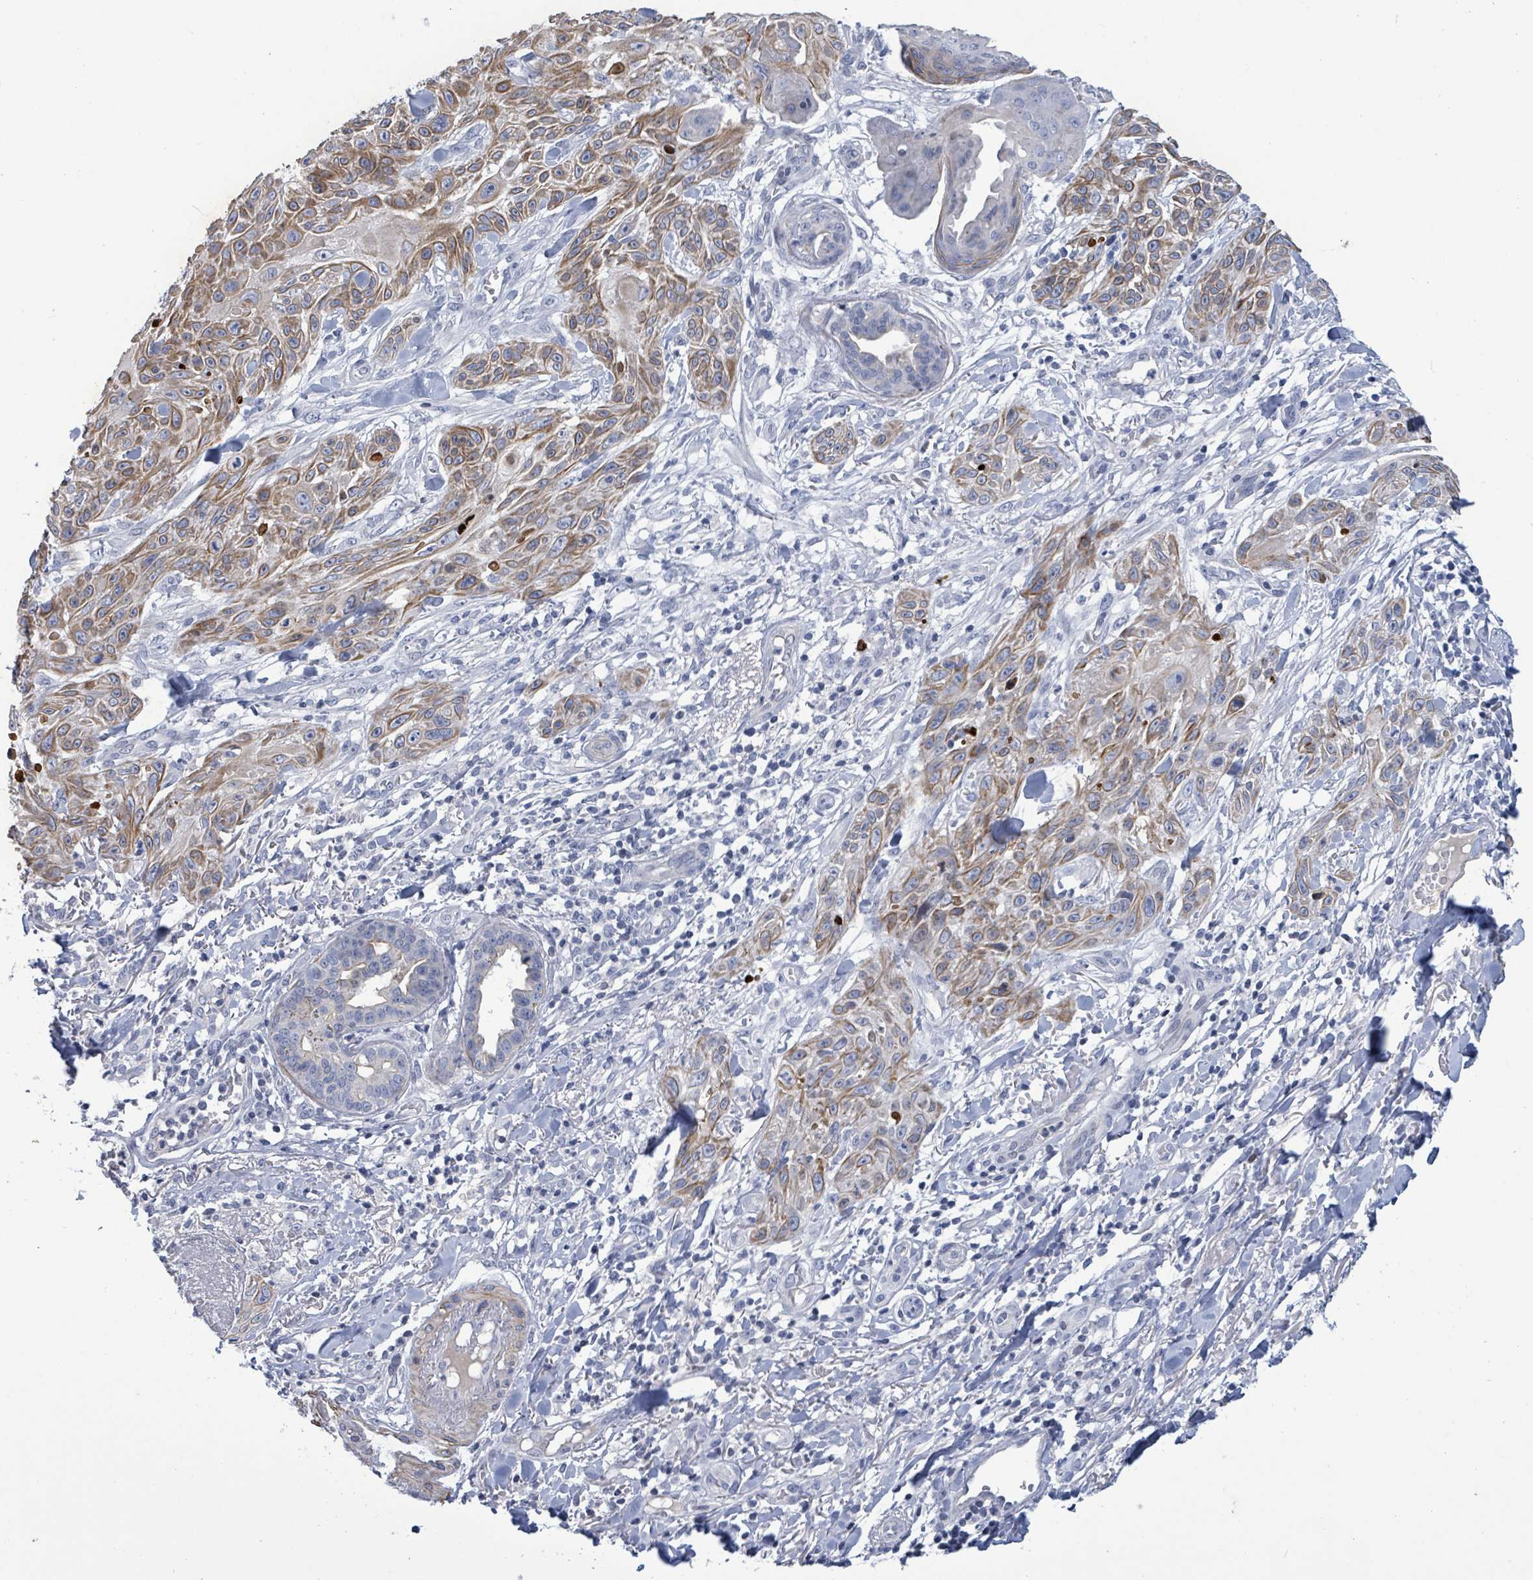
{"staining": {"intensity": "moderate", "quantity": ">75%", "location": "cytoplasmic/membranous"}, "tissue": "skin cancer", "cell_type": "Tumor cells", "image_type": "cancer", "snomed": [{"axis": "morphology", "description": "Squamous cell carcinoma, NOS"}, {"axis": "topography", "description": "Skin"}], "caption": "Approximately >75% of tumor cells in human skin squamous cell carcinoma demonstrate moderate cytoplasmic/membranous protein staining as visualized by brown immunohistochemical staining.", "gene": "NTN3", "patient": {"sex": "male", "age": 86}}